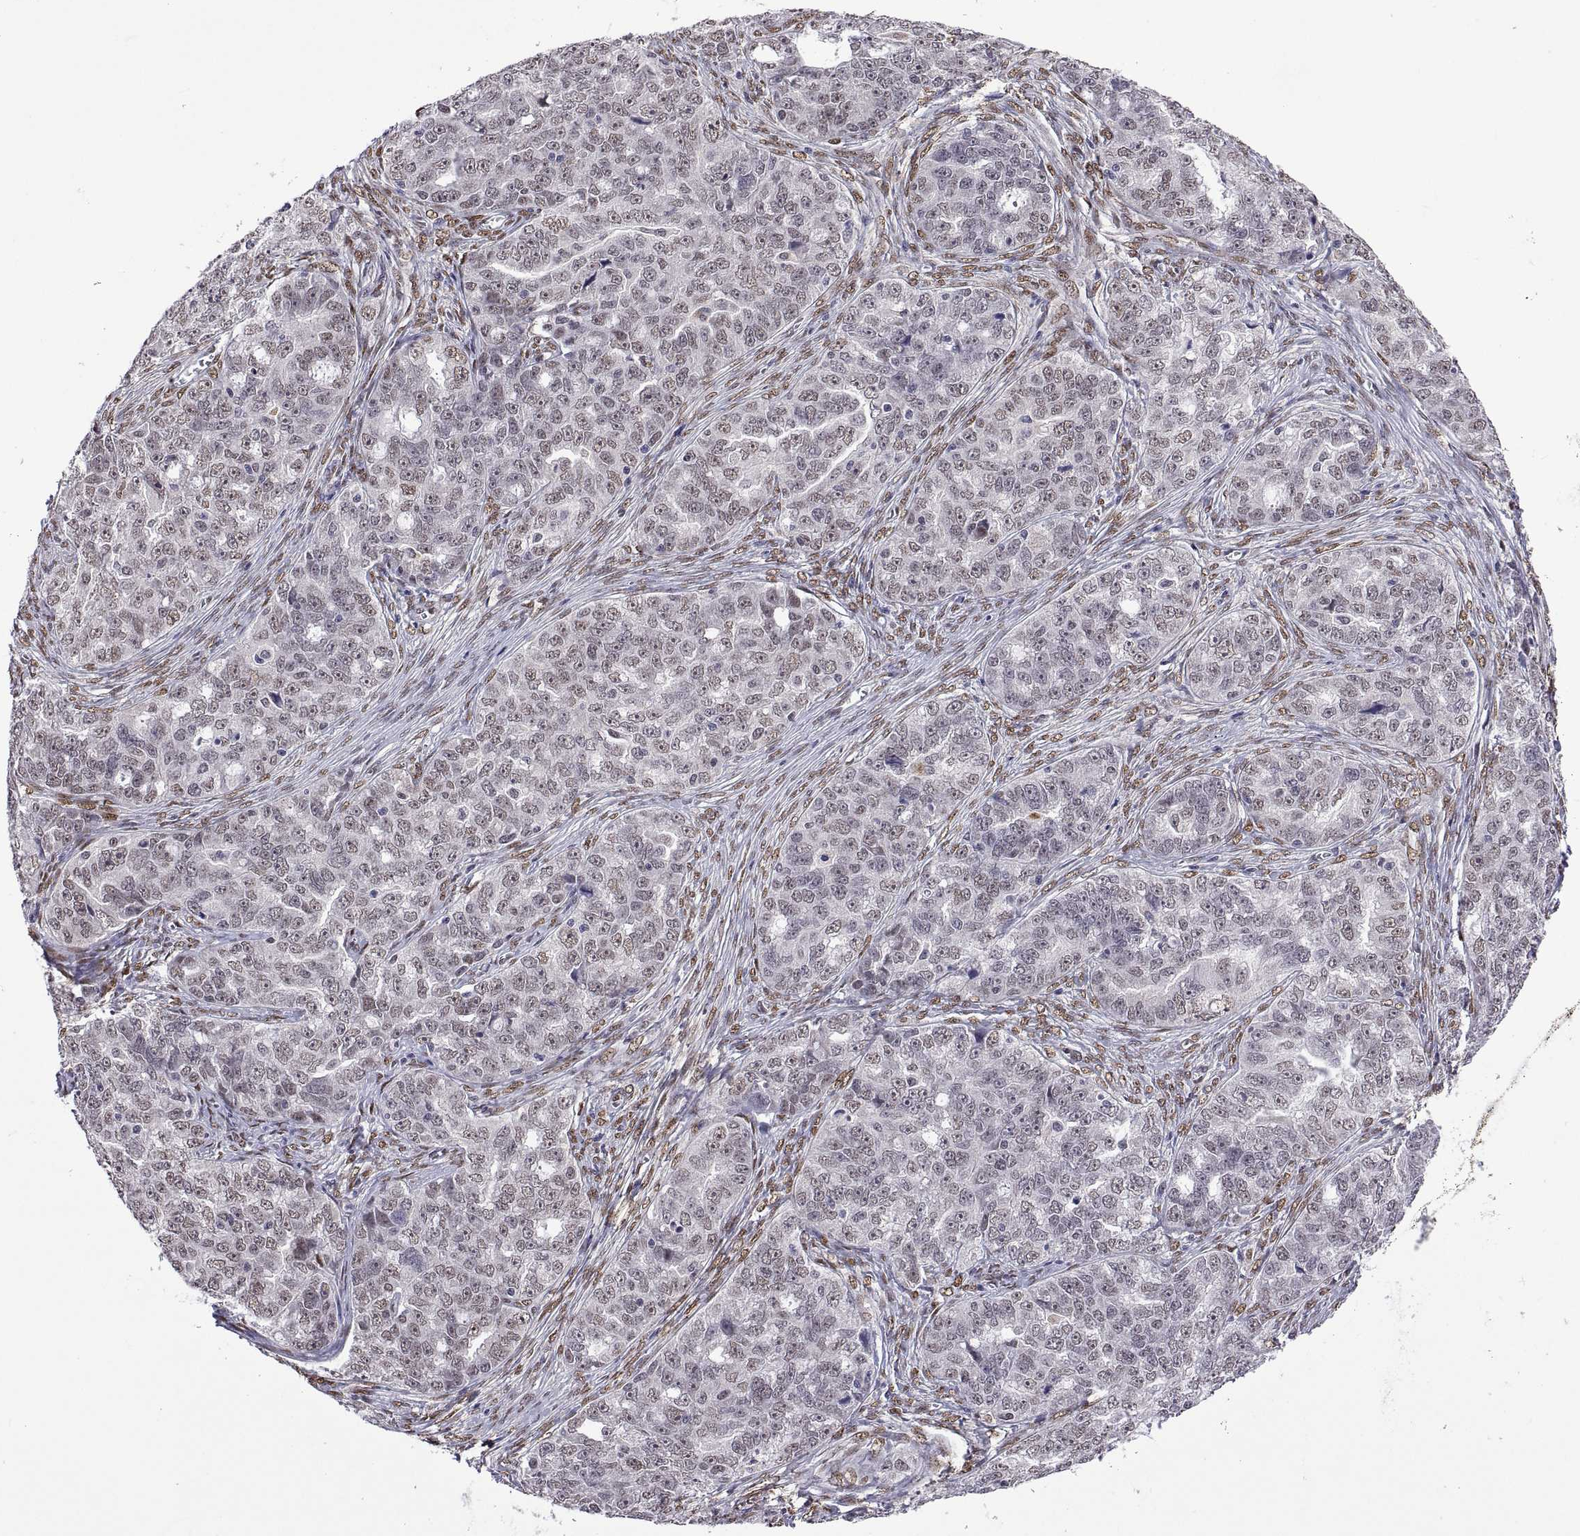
{"staining": {"intensity": "negative", "quantity": "none", "location": "none"}, "tissue": "ovarian cancer", "cell_type": "Tumor cells", "image_type": "cancer", "snomed": [{"axis": "morphology", "description": "Cystadenocarcinoma, serous, NOS"}, {"axis": "topography", "description": "Ovary"}], "caption": "An IHC histopathology image of ovarian cancer (serous cystadenocarcinoma) is shown. There is no staining in tumor cells of ovarian cancer (serous cystadenocarcinoma).", "gene": "NR4A1", "patient": {"sex": "female", "age": 51}}